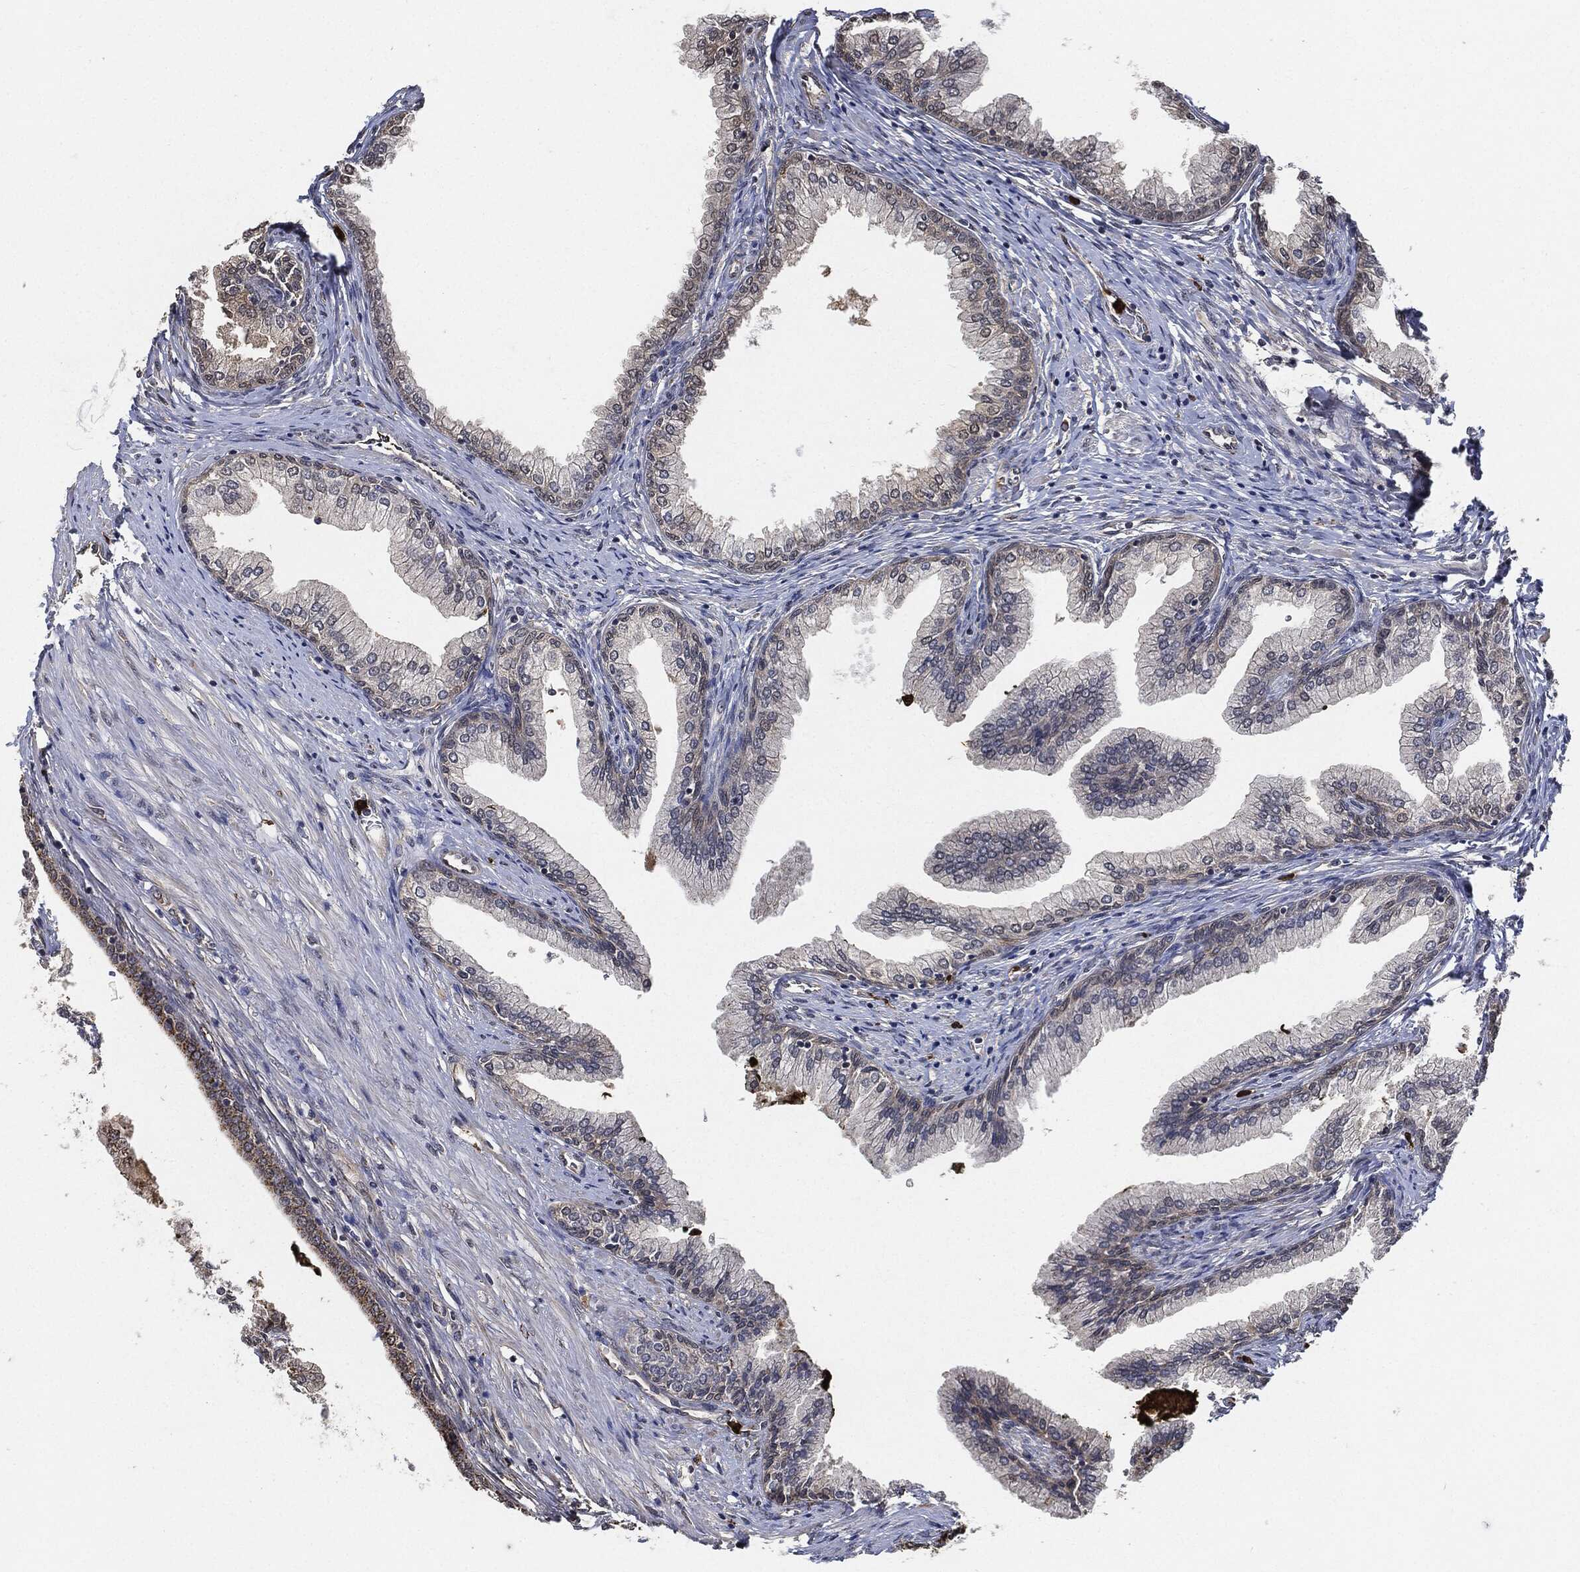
{"staining": {"intensity": "negative", "quantity": "none", "location": "none"}, "tissue": "prostate cancer", "cell_type": "Tumor cells", "image_type": "cancer", "snomed": [{"axis": "morphology", "description": "Adenocarcinoma, Low grade"}, {"axis": "topography", "description": "Prostate and seminal vesicle, NOS"}], "caption": "A high-resolution histopathology image shows IHC staining of prostate cancer (low-grade adenocarcinoma), which displays no significant staining in tumor cells.", "gene": "S100A9", "patient": {"sex": "male", "age": 61}}